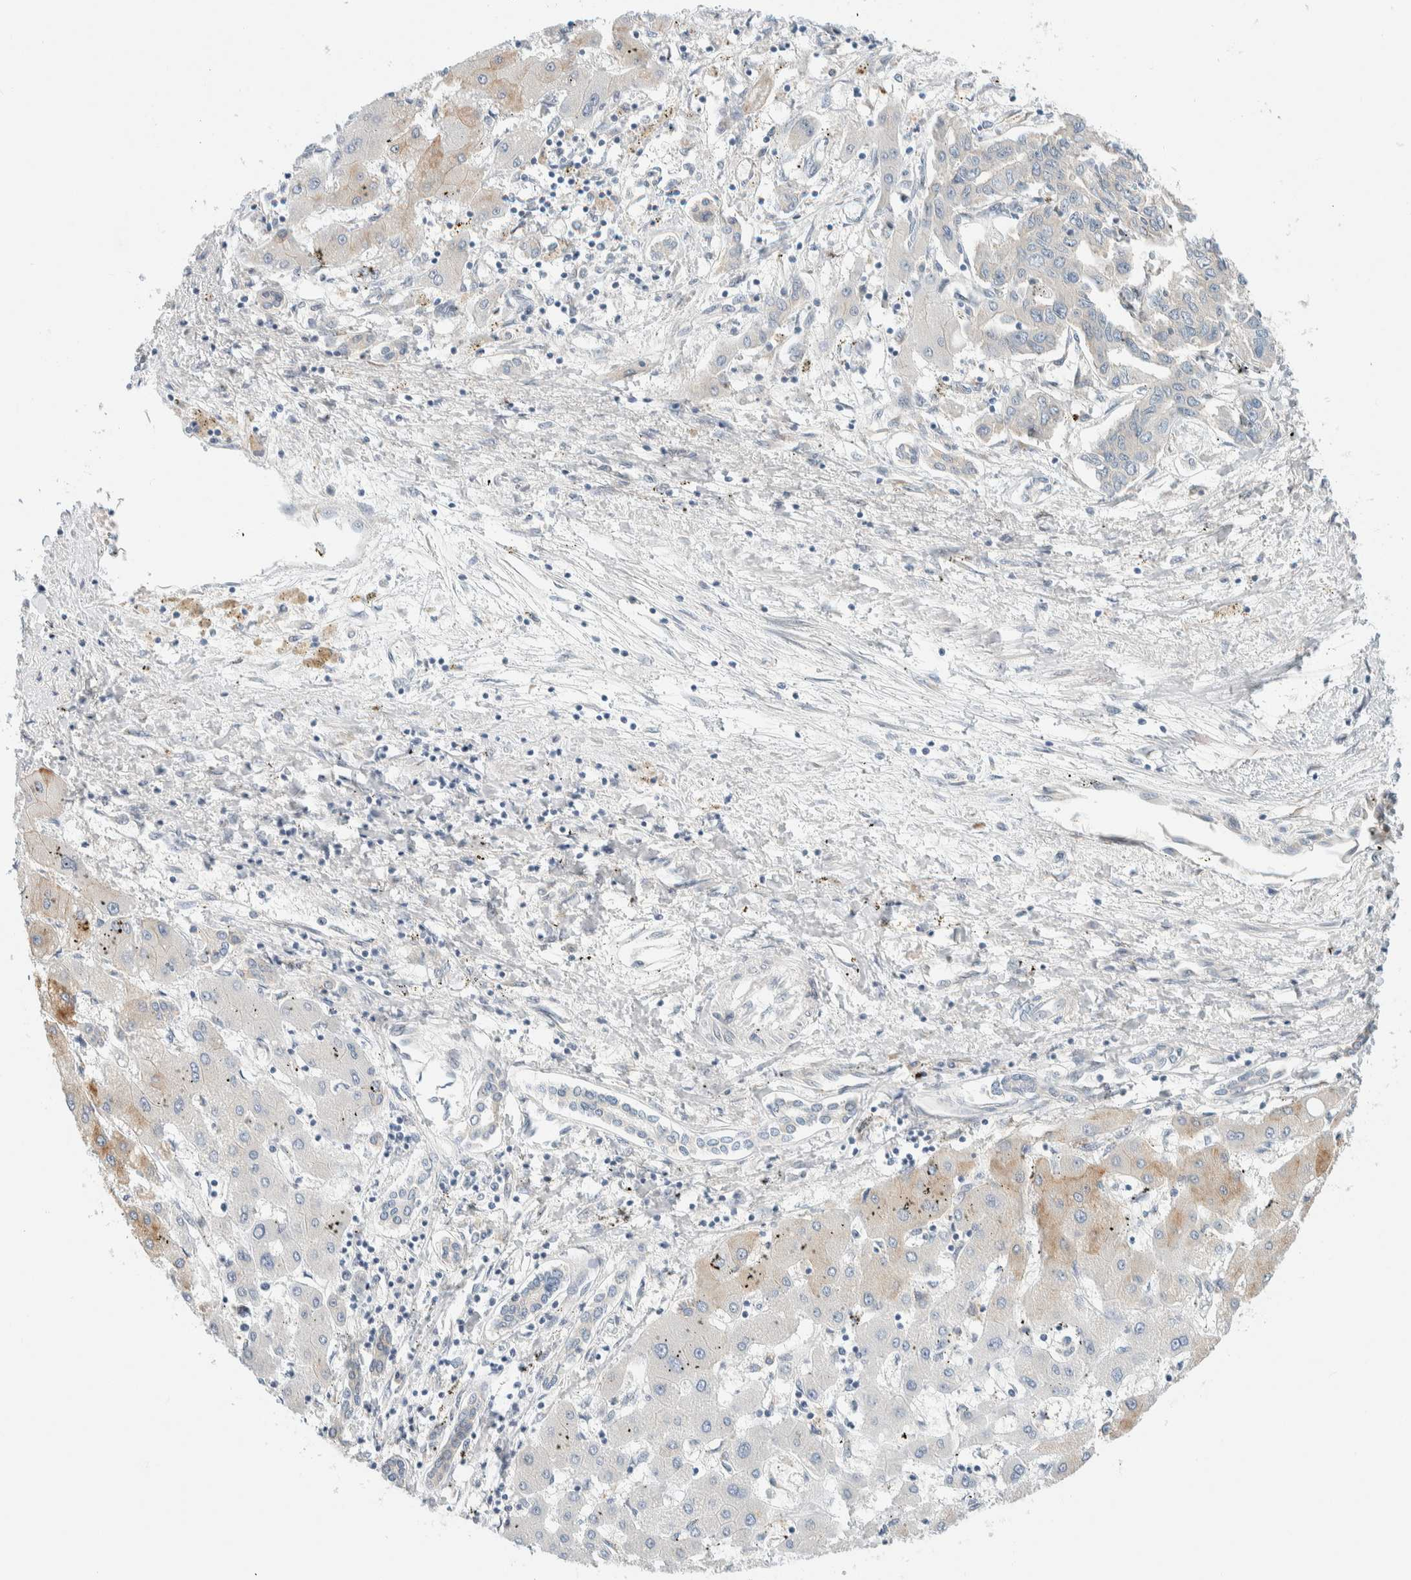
{"staining": {"intensity": "negative", "quantity": "none", "location": "none"}, "tissue": "liver cancer", "cell_type": "Tumor cells", "image_type": "cancer", "snomed": [{"axis": "morphology", "description": "Cholangiocarcinoma"}, {"axis": "topography", "description": "Liver"}], "caption": "Liver cancer (cholangiocarcinoma) was stained to show a protein in brown. There is no significant positivity in tumor cells.", "gene": "TMEM184B", "patient": {"sex": "male", "age": 59}}